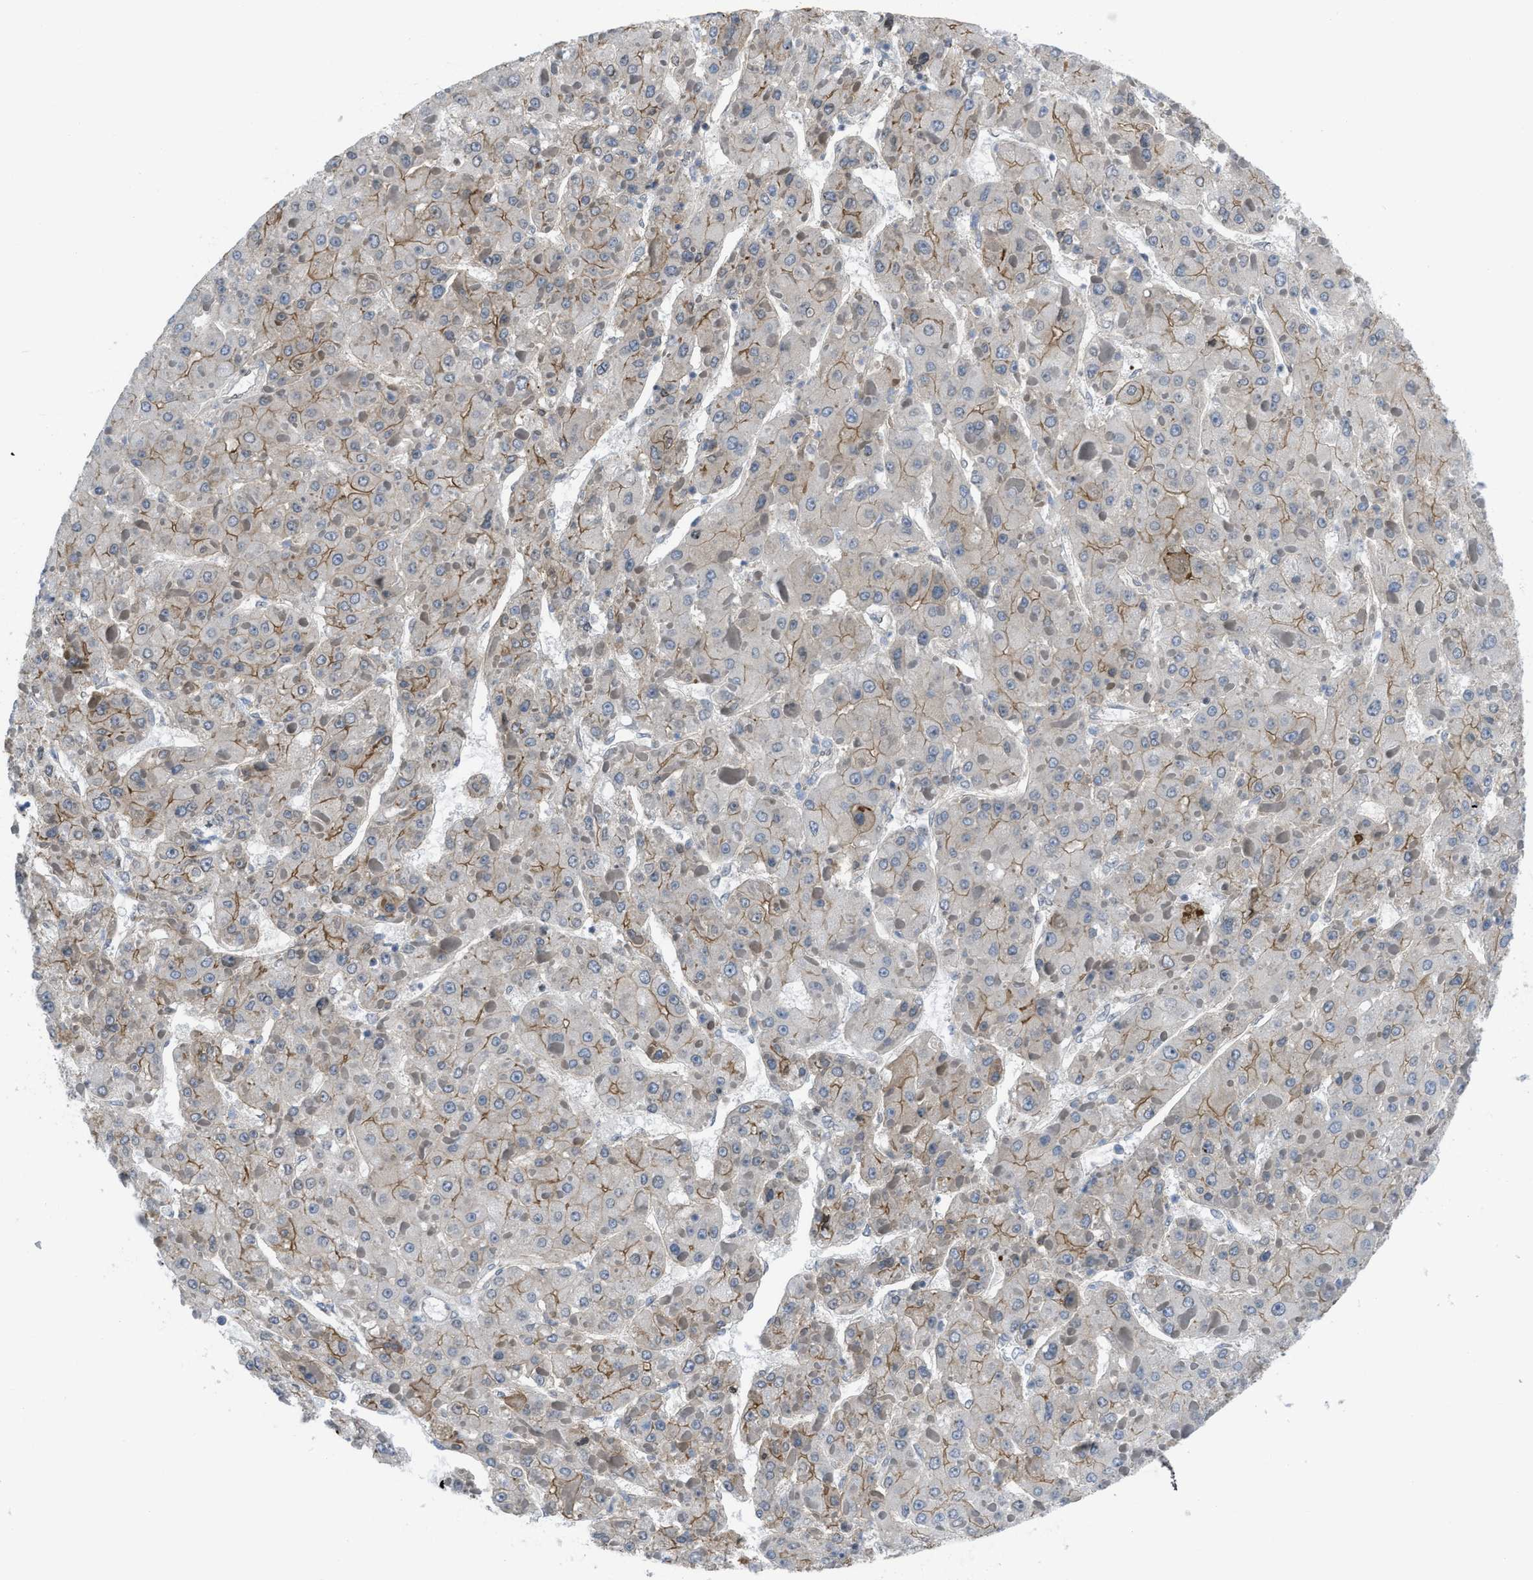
{"staining": {"intensity": "moderate", "quantity": ">75%", "location": "cytoplasmic/membranous"}, "tissue": "liver cancer", "cell_type": "Tumor cells", "image_type": "cancer", "snomed": [{"axis": "morphology", "description": "Carcinoma, Hepatocellular, NOS"}, {"axis": "topography", "description": "Liver"}], "caption": "Liver cancer (hepatocellular carcinoma) stained with a brown dye reveals moderate cytoplasmic/membranous positive expression in approximately >75% of tumor cells.", "gene": "MYO18A", "patient": {"sex": "female", "age": 73}}